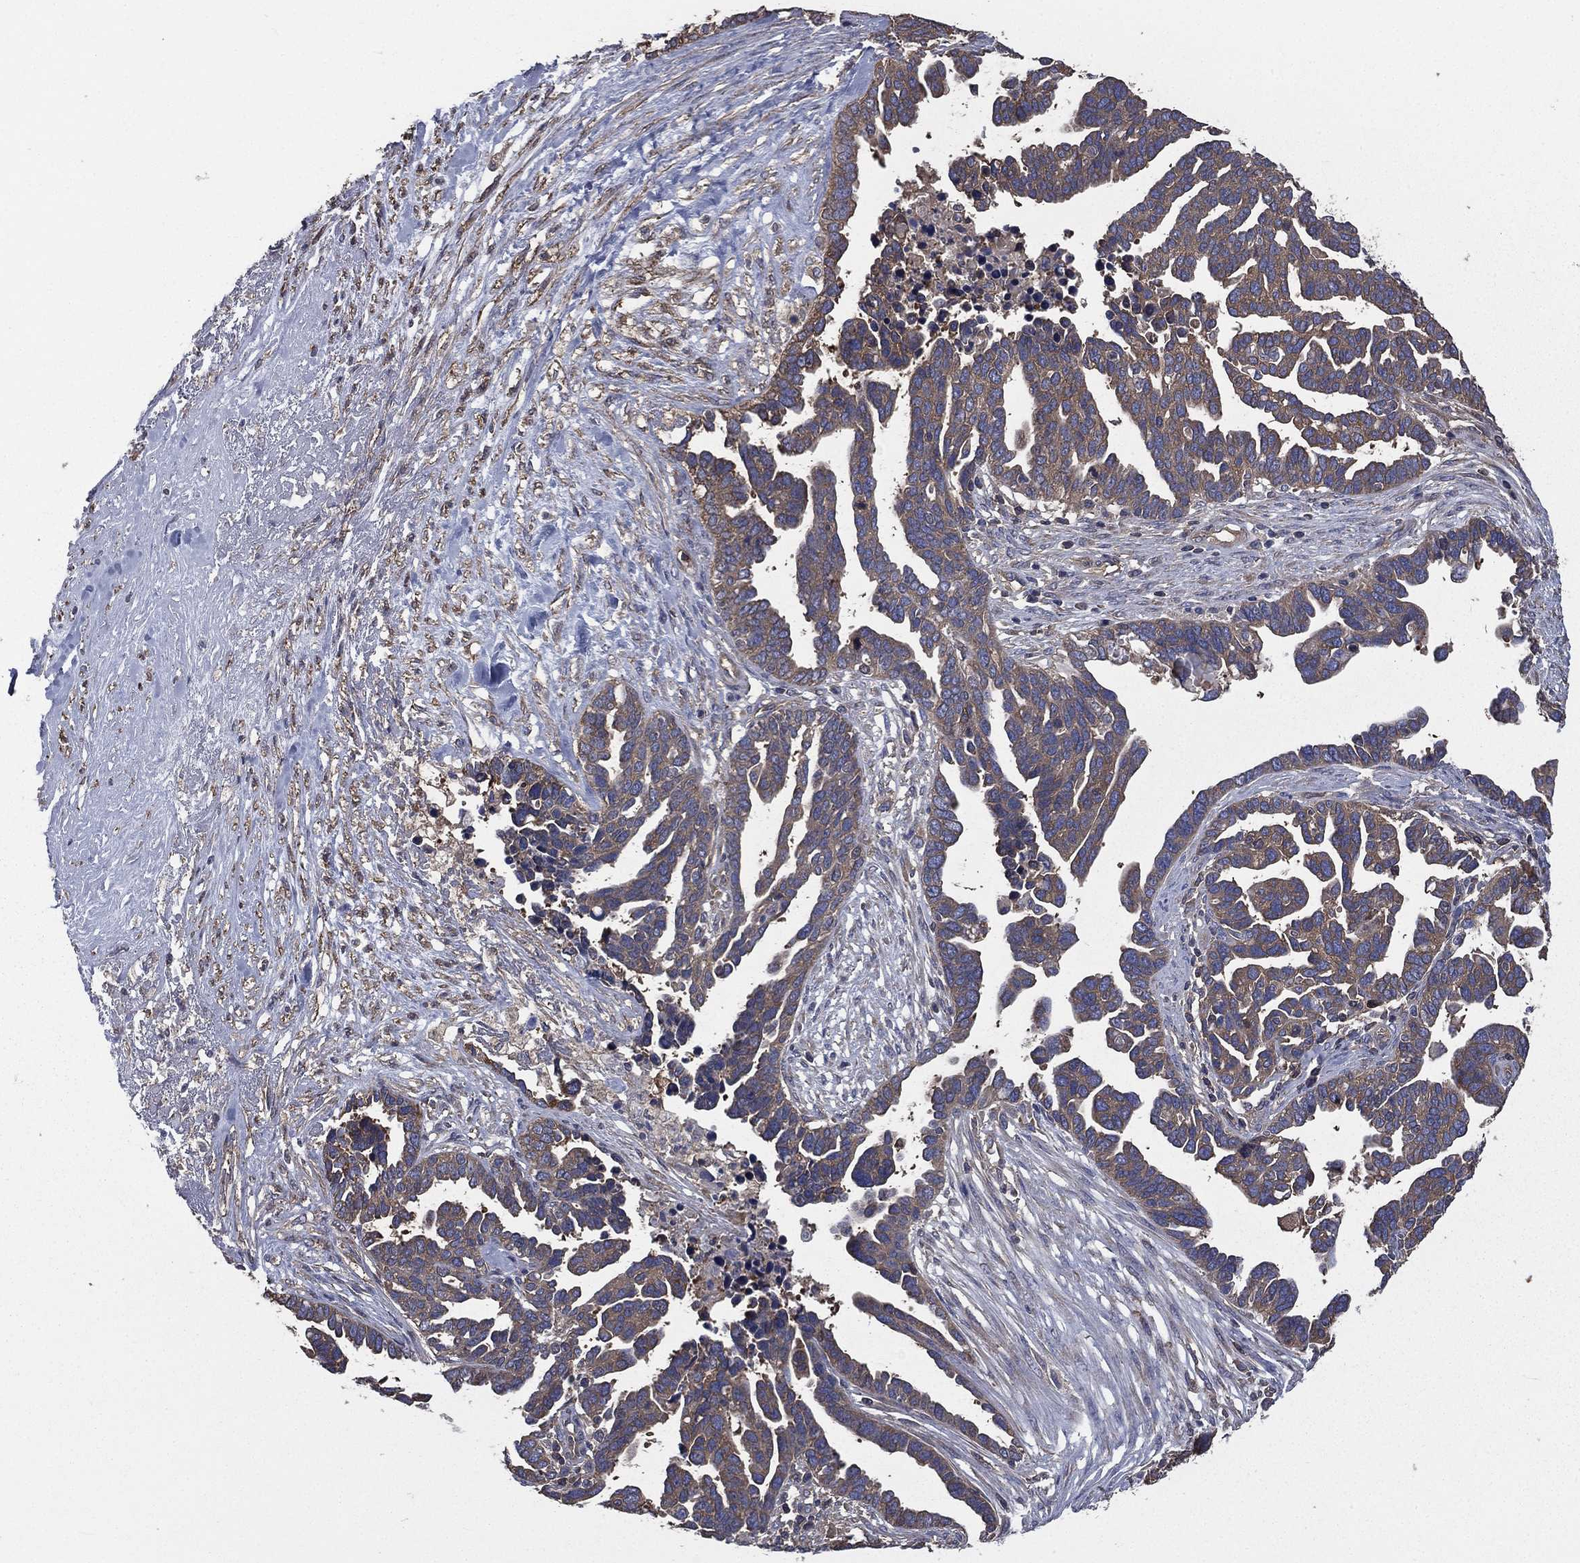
{"staining": {"intensity": "weak", "quantity": ">75%", "location": "cytoplasmic/membranous"}, "tissue": "ovarian cancer", "cell_type": "Tumor cells", "image_type": "cancer", "snomed": [{"axis": "morphology", "description": "Cystadenocarcinoma, serous, NOS"}, {"axis": "topography", "description": "Ovary"}], "caption": "High-magnification brightfield microscopy of ovarian cancer (serous cystadenocarcinoma) stained with DAB (3,3'-diaminobenzidine) (brown) and counterstained with hematoxylin (blue). tumor cells exhibit weak cytoplasmic/membranous expression is identified in about>75% of cells.", "gene": "SARS1", "patient": {"sex": "female", "age": 54}}